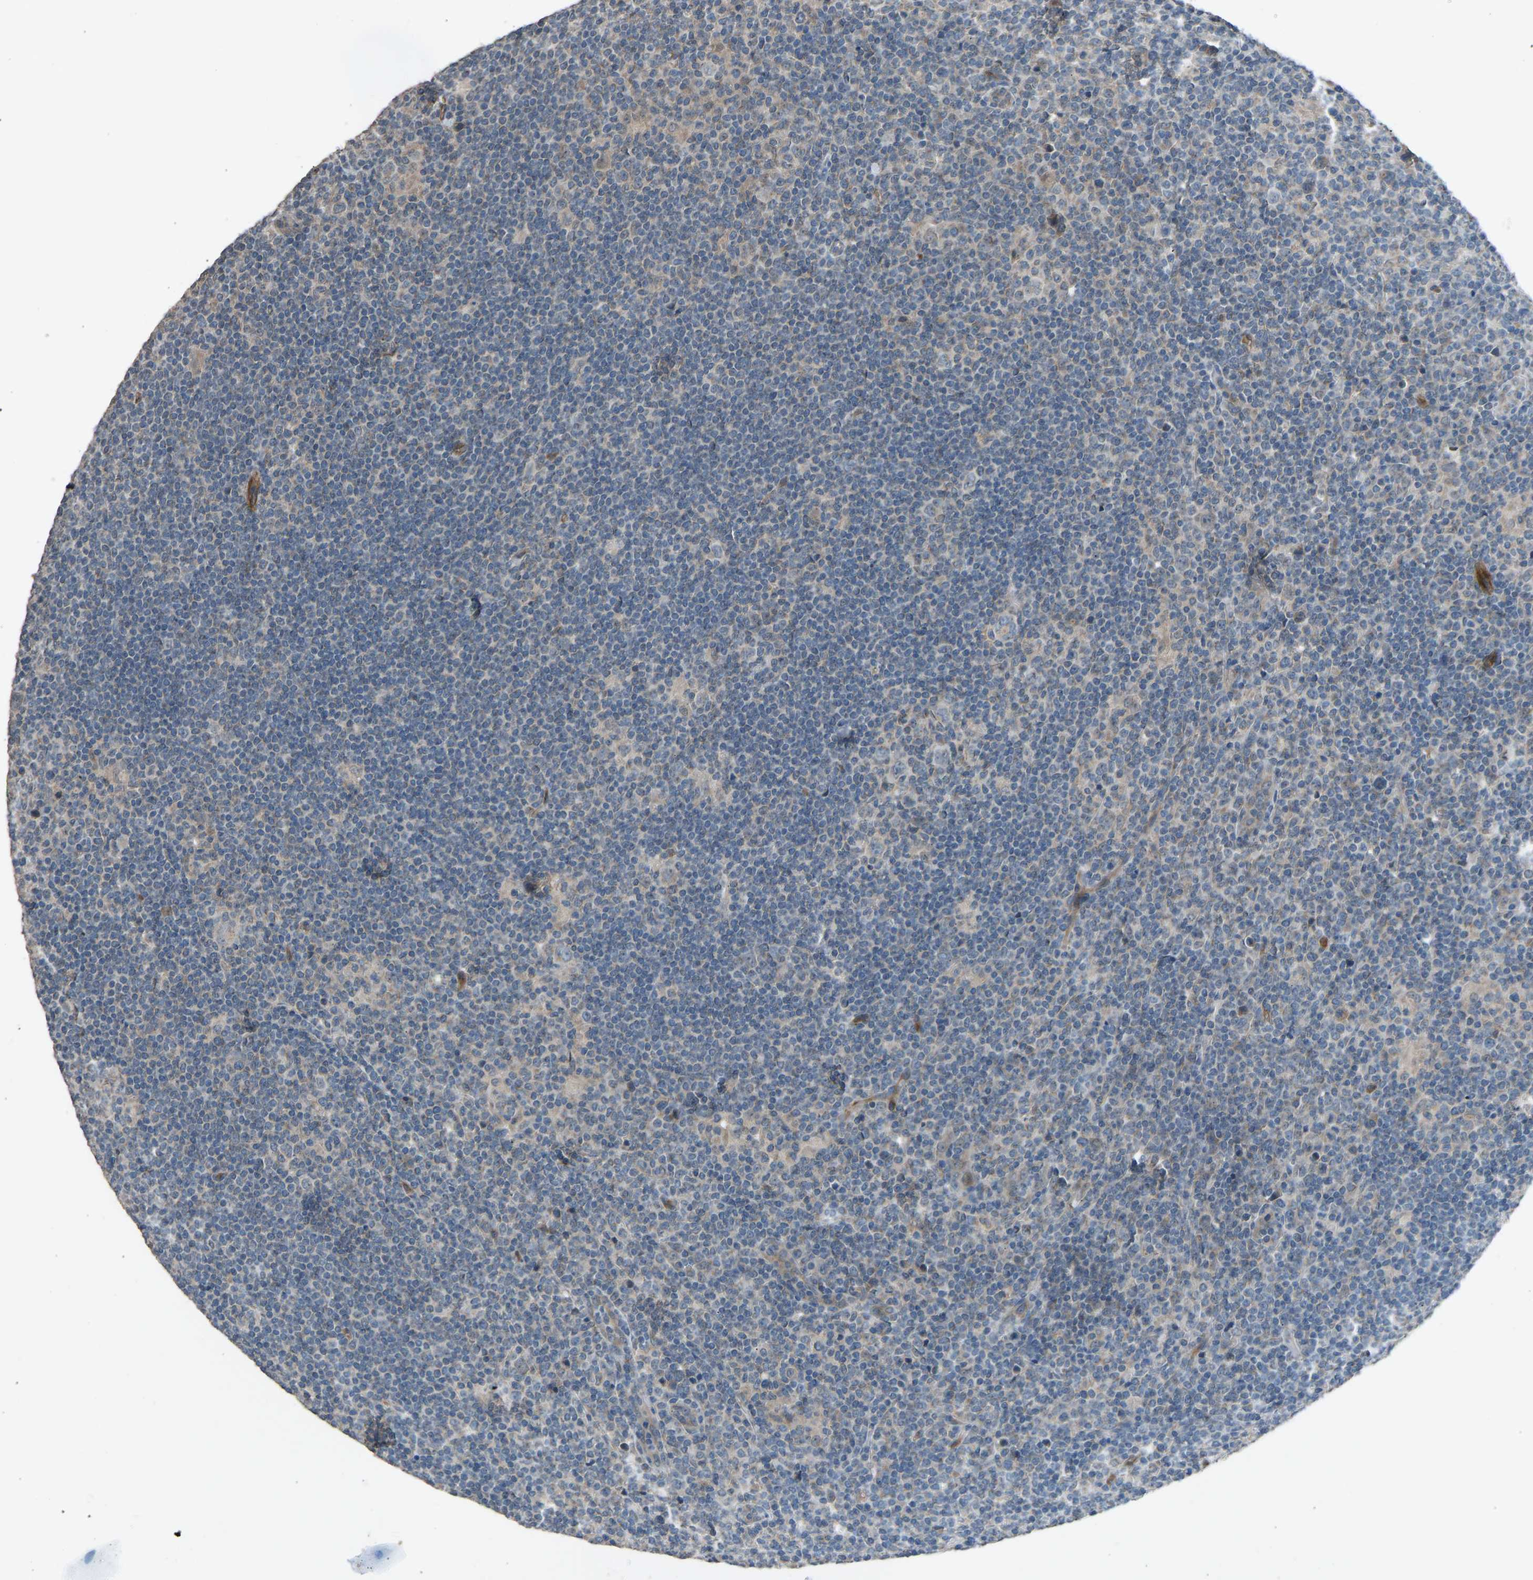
{"staining": {"intensity": "negative", "quantity": "none", "location": "none"}, "tissue": "lymphoma", "cell_type": "Tumor cells", "image_type": "cancer", "snomed": [{"axis": "morphology", "description": "Hodgkin's disease, NOS"}, {"axis": "topography", "description": "Lymph node"}], "caption": "Tumor cells are negative for protein expression in human Hodgkin's disease. The staining was performed using DAB to visualize the protein expression in brown, while the nuclei were stained in blue with hematoxylin (Magnification: 20x).", "gene": "SLC43A1", "patient": {"sex": "female", "age": 57}}